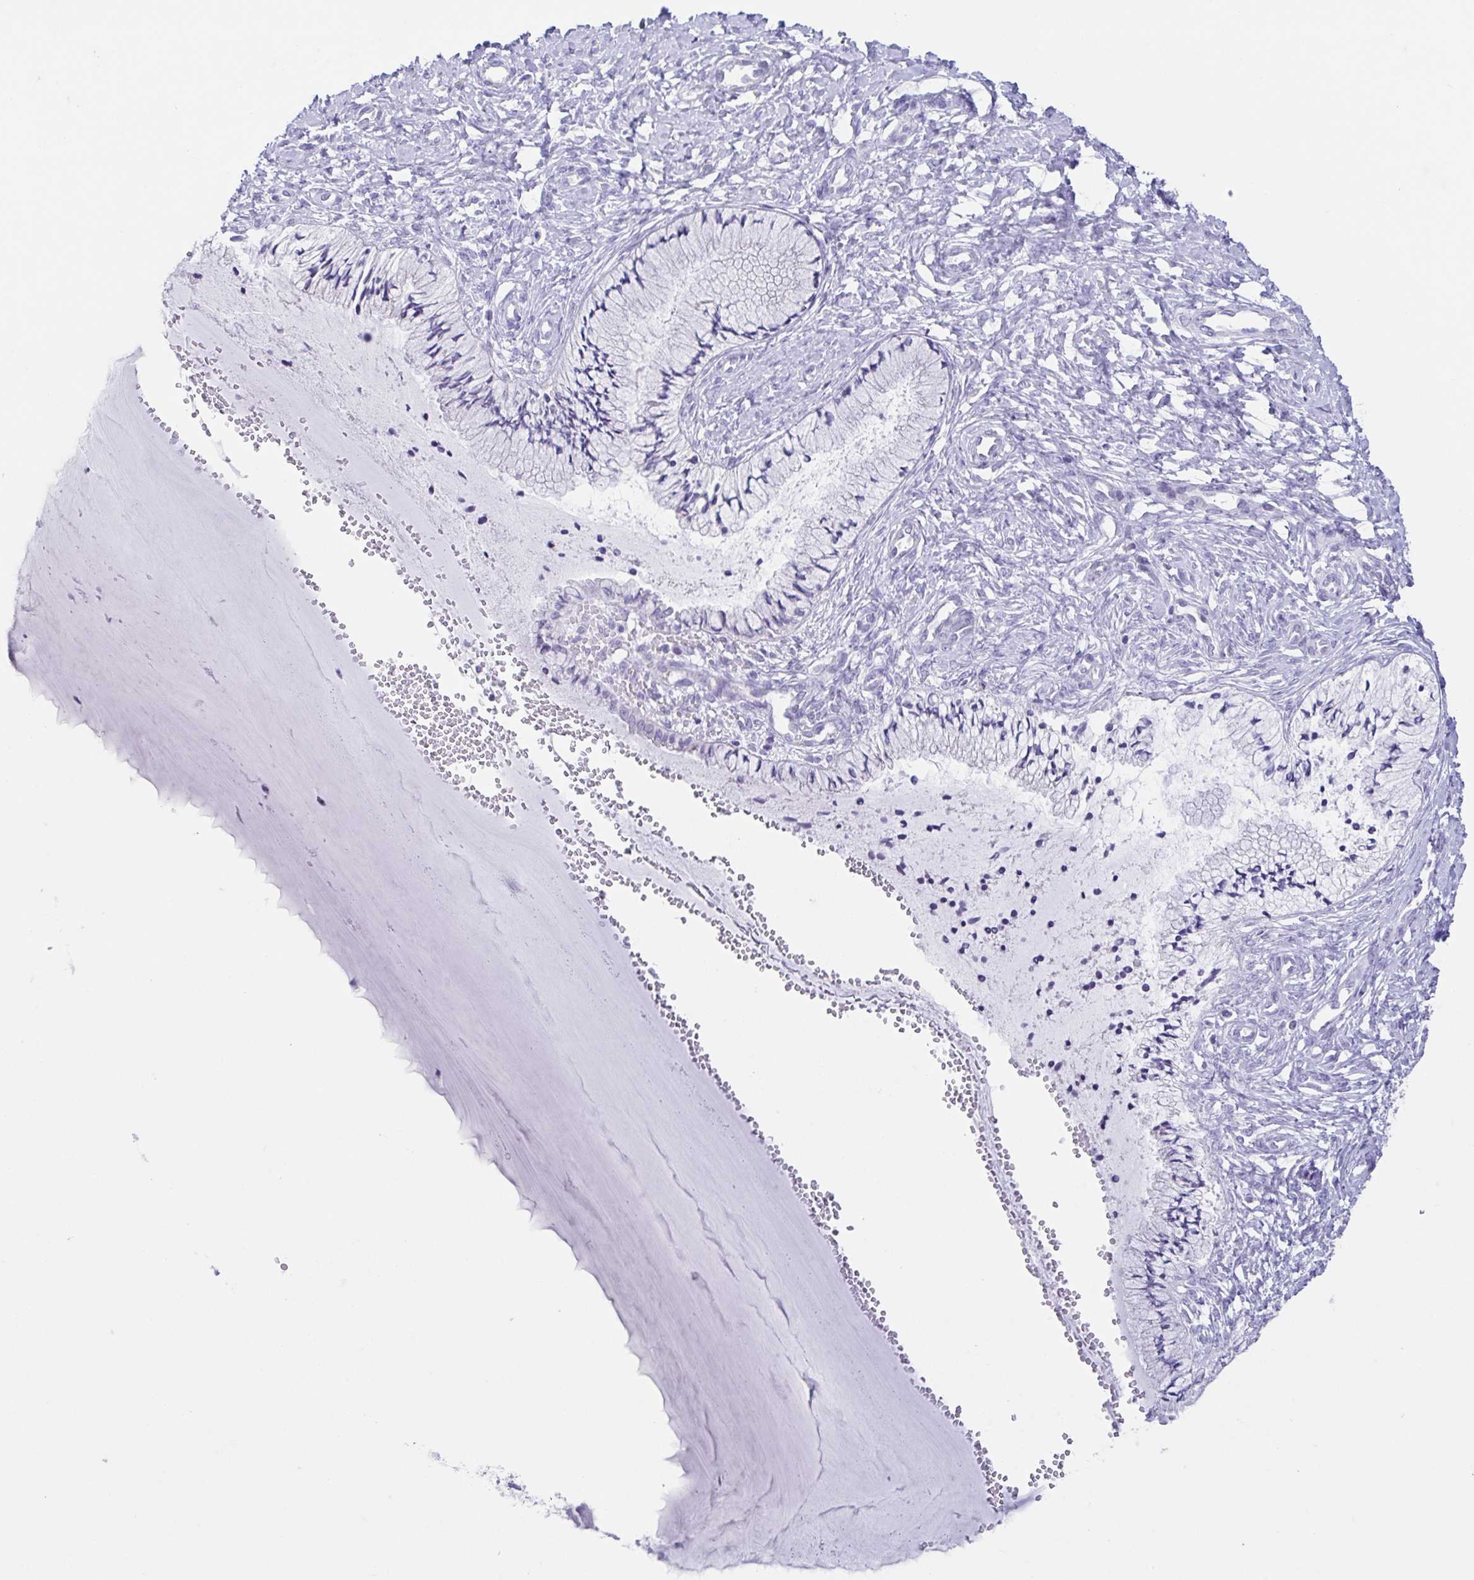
{"staining": {"intensity": "negative", "quantity": "none", "location": "none"}, "tissue": "cervix", "cell_type": "Glandular cells", "image_type": "normal", "snomed": [{"axis": "morphology", "description": "Normal tissue, NOS"}, {"axis": "topography", "description": "Cervix"}], "caption": "Immunohistochemistry micrograph of unremarkable cervix stained for a protein (brown), which displays no staining in glandular cells. (Stains: DAB immunohistochemistry (IHC) with hematoxylin counter stain, Microscopy: brightfield microscopy at high magnification).", "gene": "RDH11", "patient": {"sex": "female", "age": 37}}